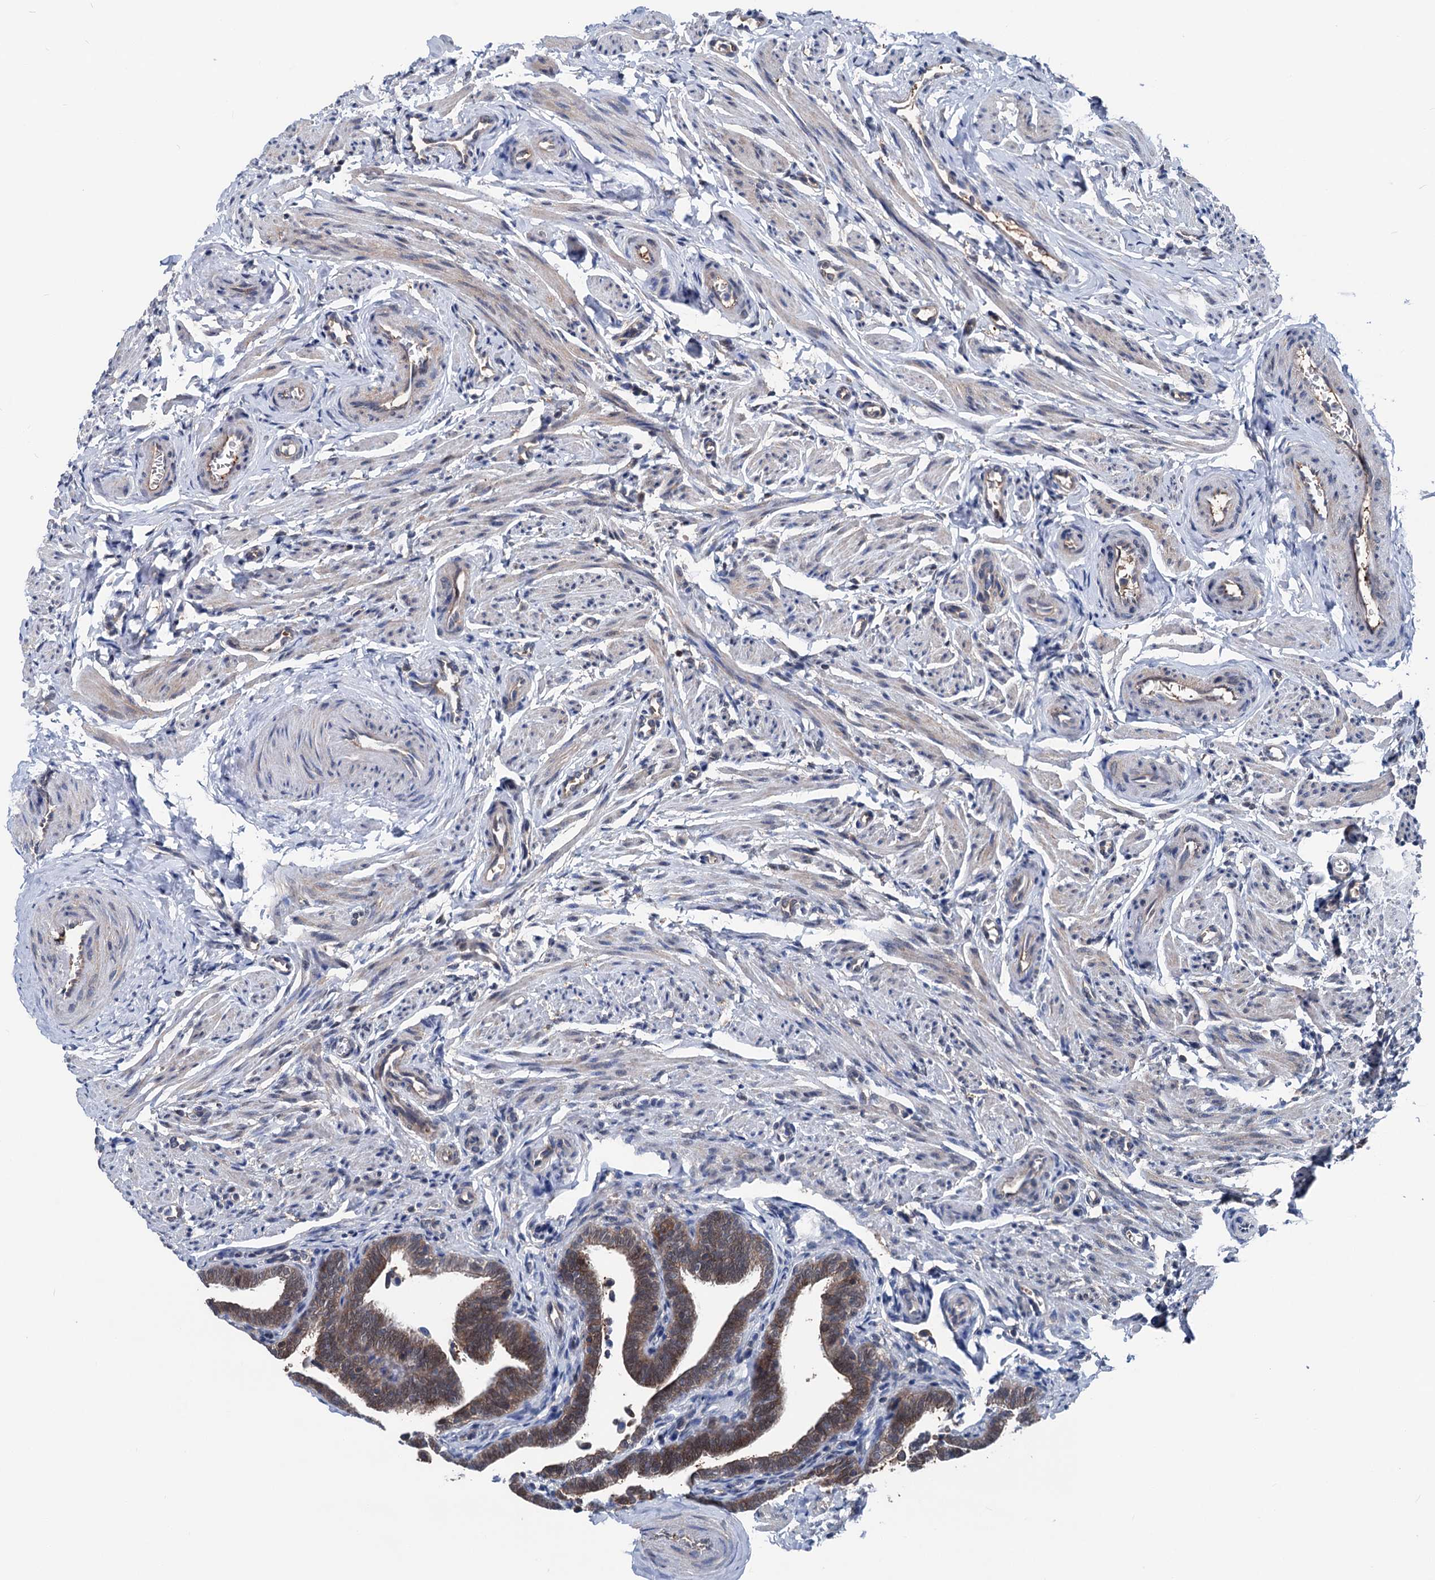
{"staining": {"intensity": "moderate", "quantity": ">75%", "location": "cytoplasmic/membranous,nuclear"}, "tissue": "fallopian tube", "cell_type": "Glandular cells", "image_type": "normal", "snomed": [{"axis": "morphology", "description": "Normal tissue, NOS"}, {"axis": "topography", "description": "Fallopian tube"}], "caption": "Immunohistochemical staining of benign human fallopian tube shows medium levels of moderate cytoplasmic/membranous,nuclear expression in approximately >75% of glandular cells. (Stains: DAB in brown, nuclei in blue, Microscopy: brightfield microscopy at high magnification).", "gene": "GLO1", "patient": {"sex": "female", "age": 36}}